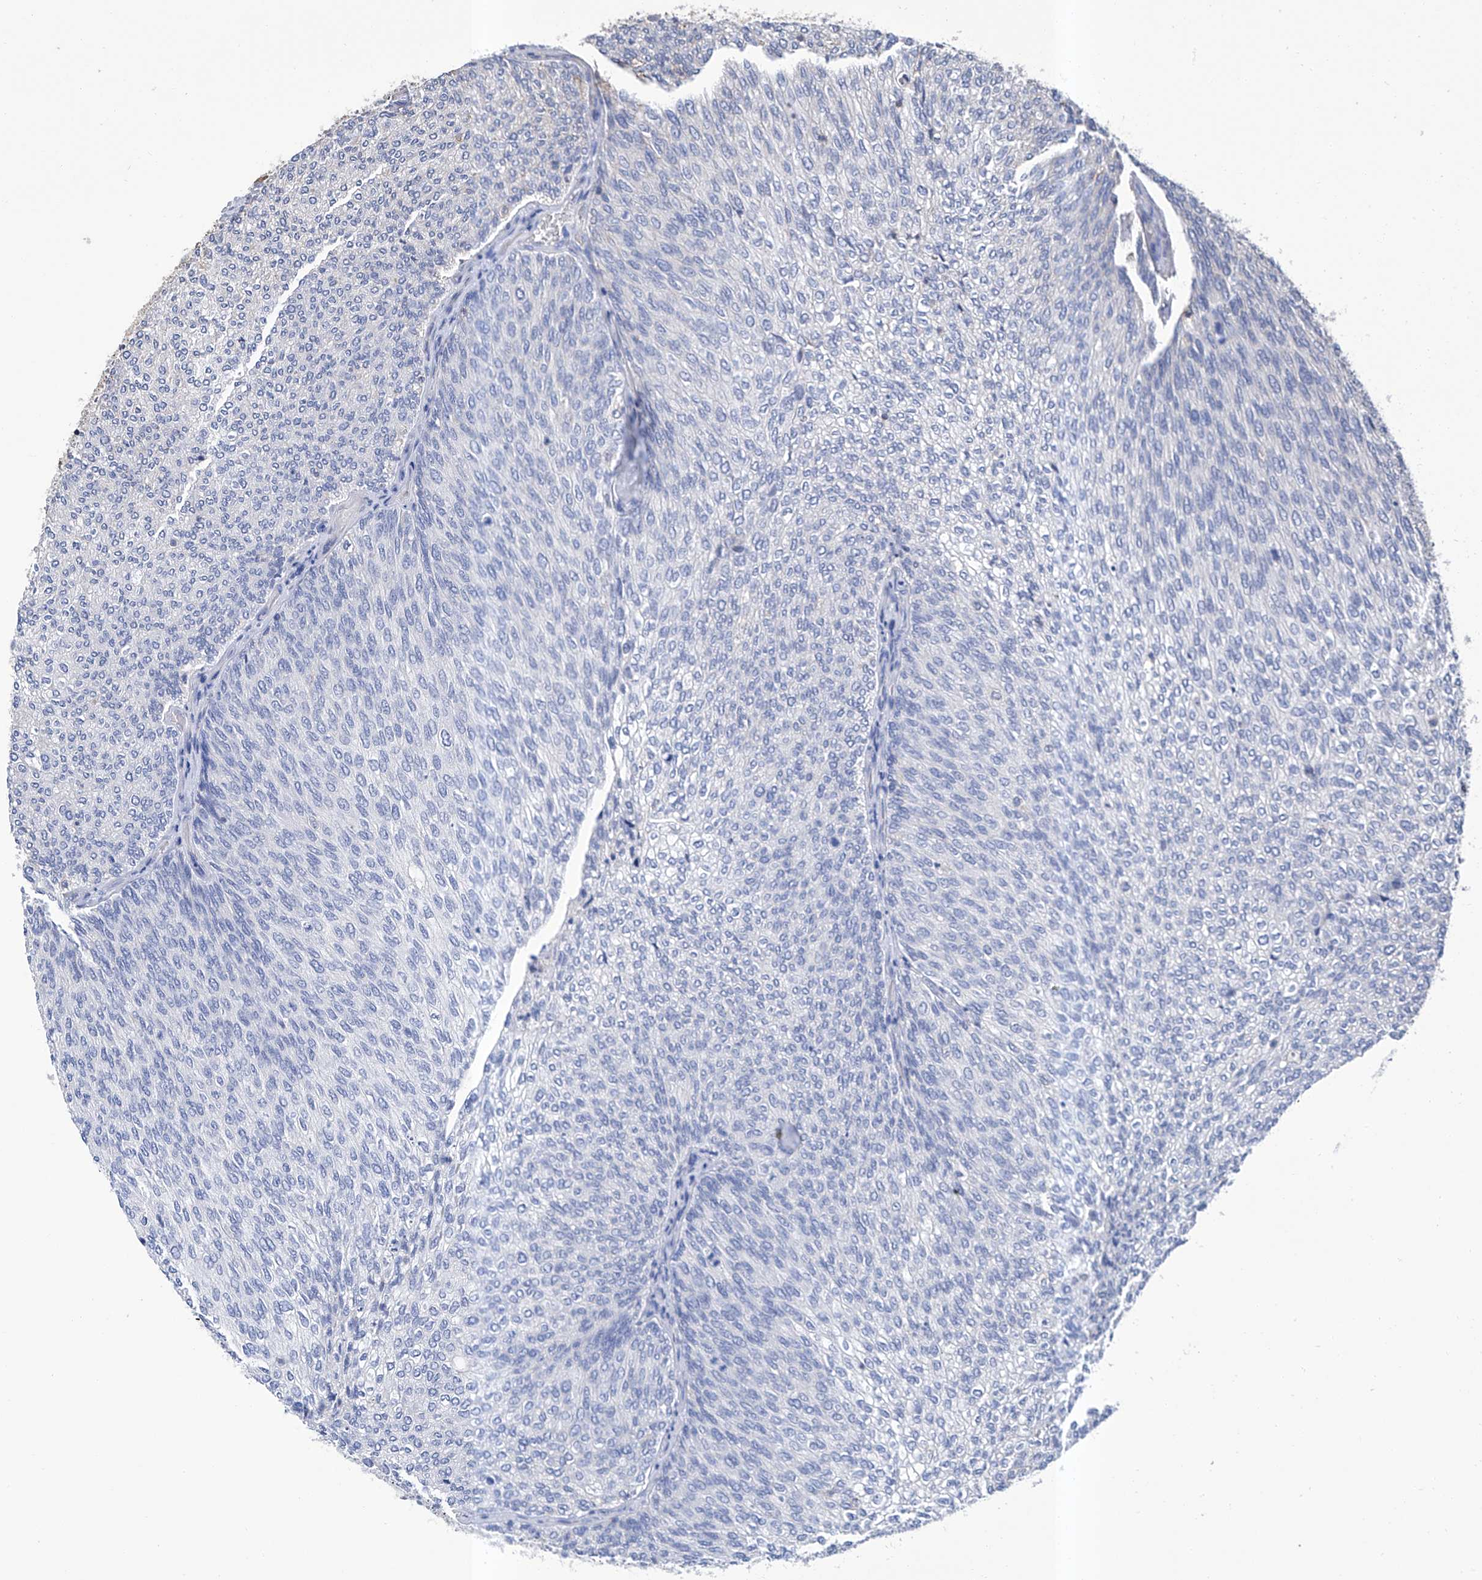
{"staining": {"intensity": "negative", "quantity": "none", "location": "none"}, "tissue": "urothelial cancer", "cell_type": "Tumor cells", "image_type": "cancer", "snomed": [{"axis": "morphology", "description": "Urothelial carcinoma, Low grade"}, {"axis": "topography", "description": "Urinary bladder"}], "caption": "There is no significant expression in tumor cells of urothelial carcinoma (low-grade).", "gene": "GPT", "patient": {"sex": "female", "age": 79}}